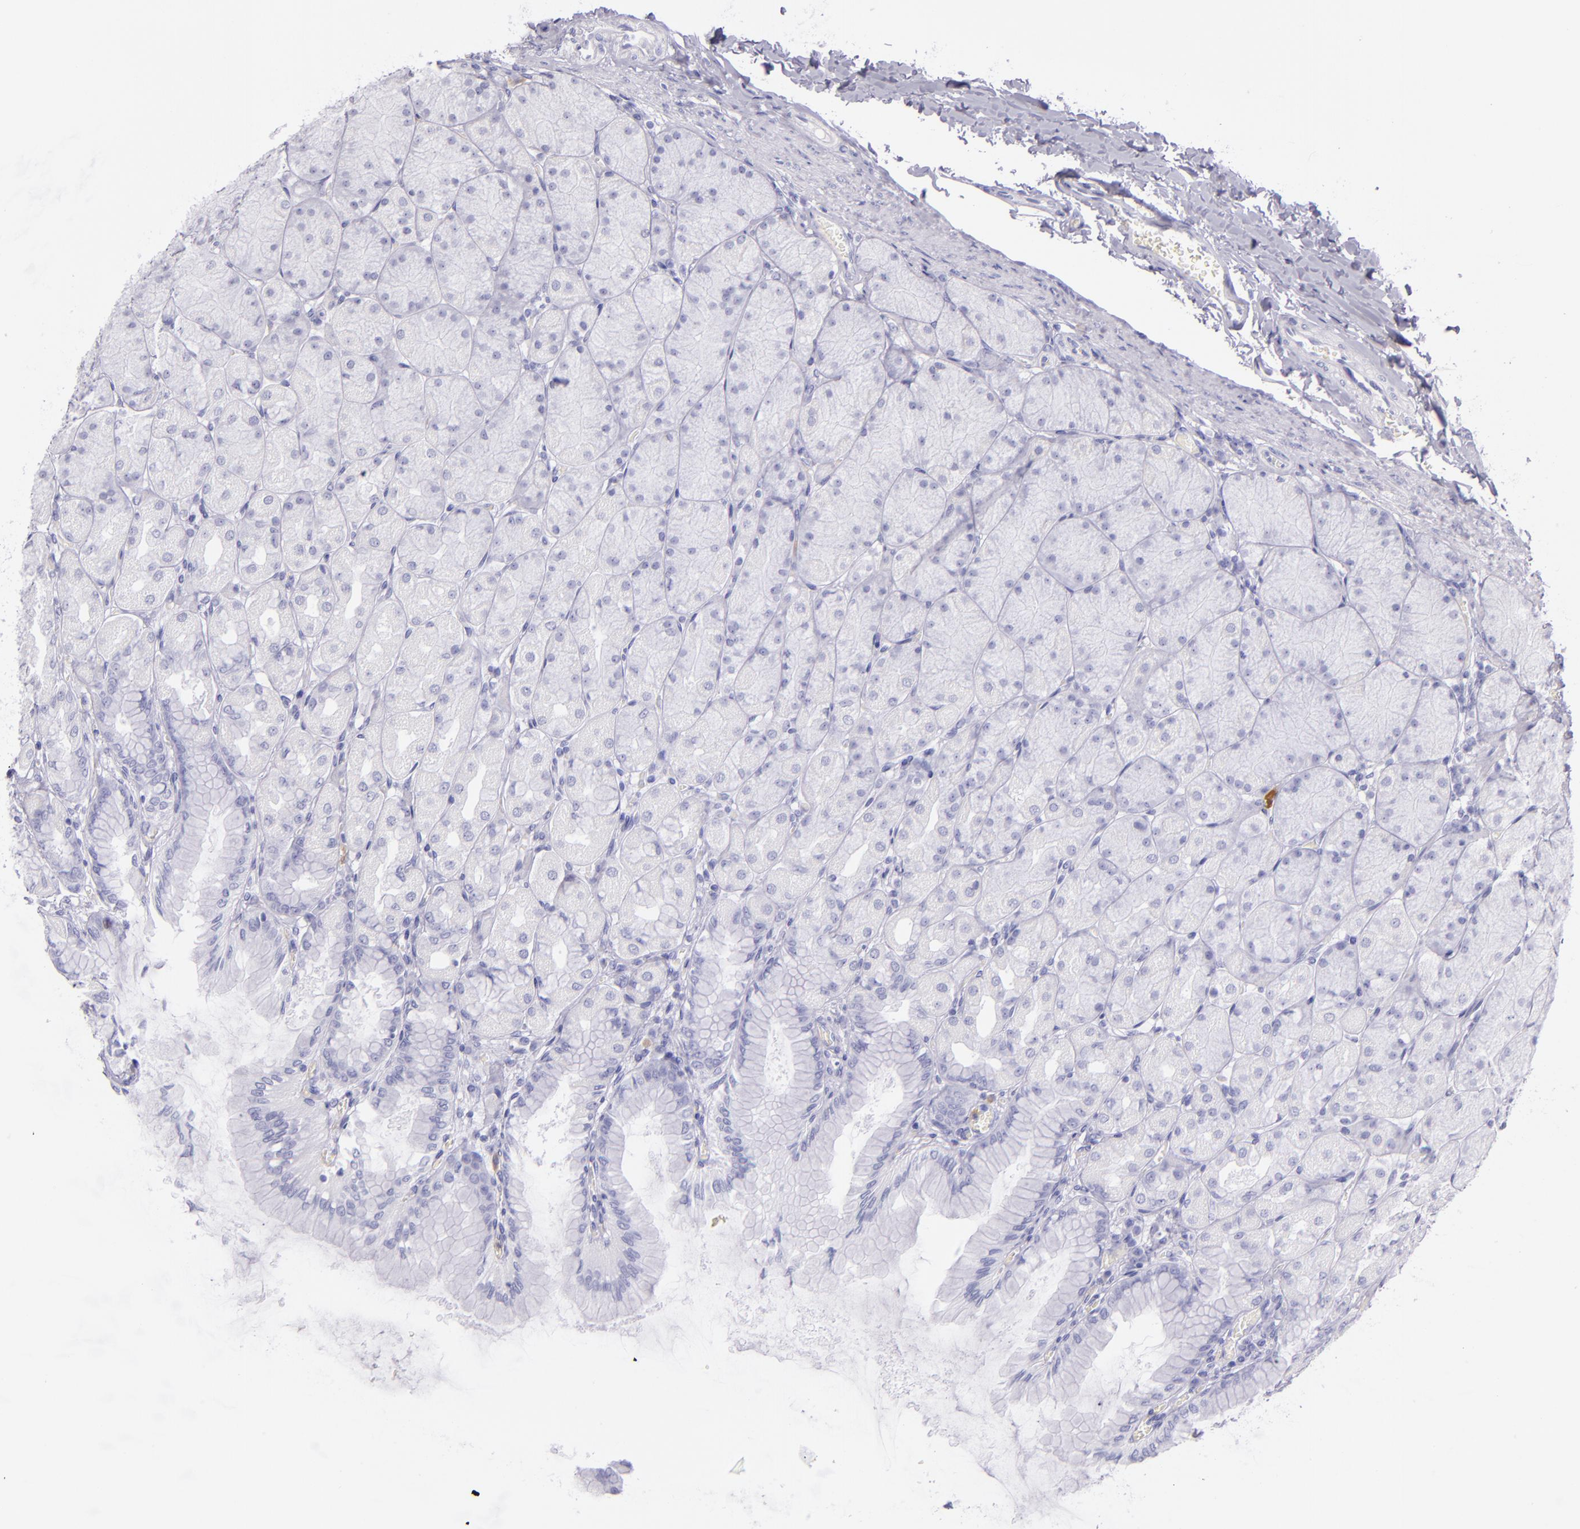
{"staining": {"intensity": "negative", "quantity": "none", "location": "none"}, "tissue": "stomach", "cell_type": "Glandular cells", "image_type": "normal", "snomed": [{"axis": "morphology", "description": "Normal tissue, NOS"}, {"axis": "topography", "description": "Stomach, upper"}], "caption": "IHC photomicrograph of unremarkable stomach: stomach stained with DAB (3,3'-diaminobenzidine) reveals no significant protein staining in glandular cells.", "gene": "CEACAM1", "patient": {"sex": "female", "age": 56}}